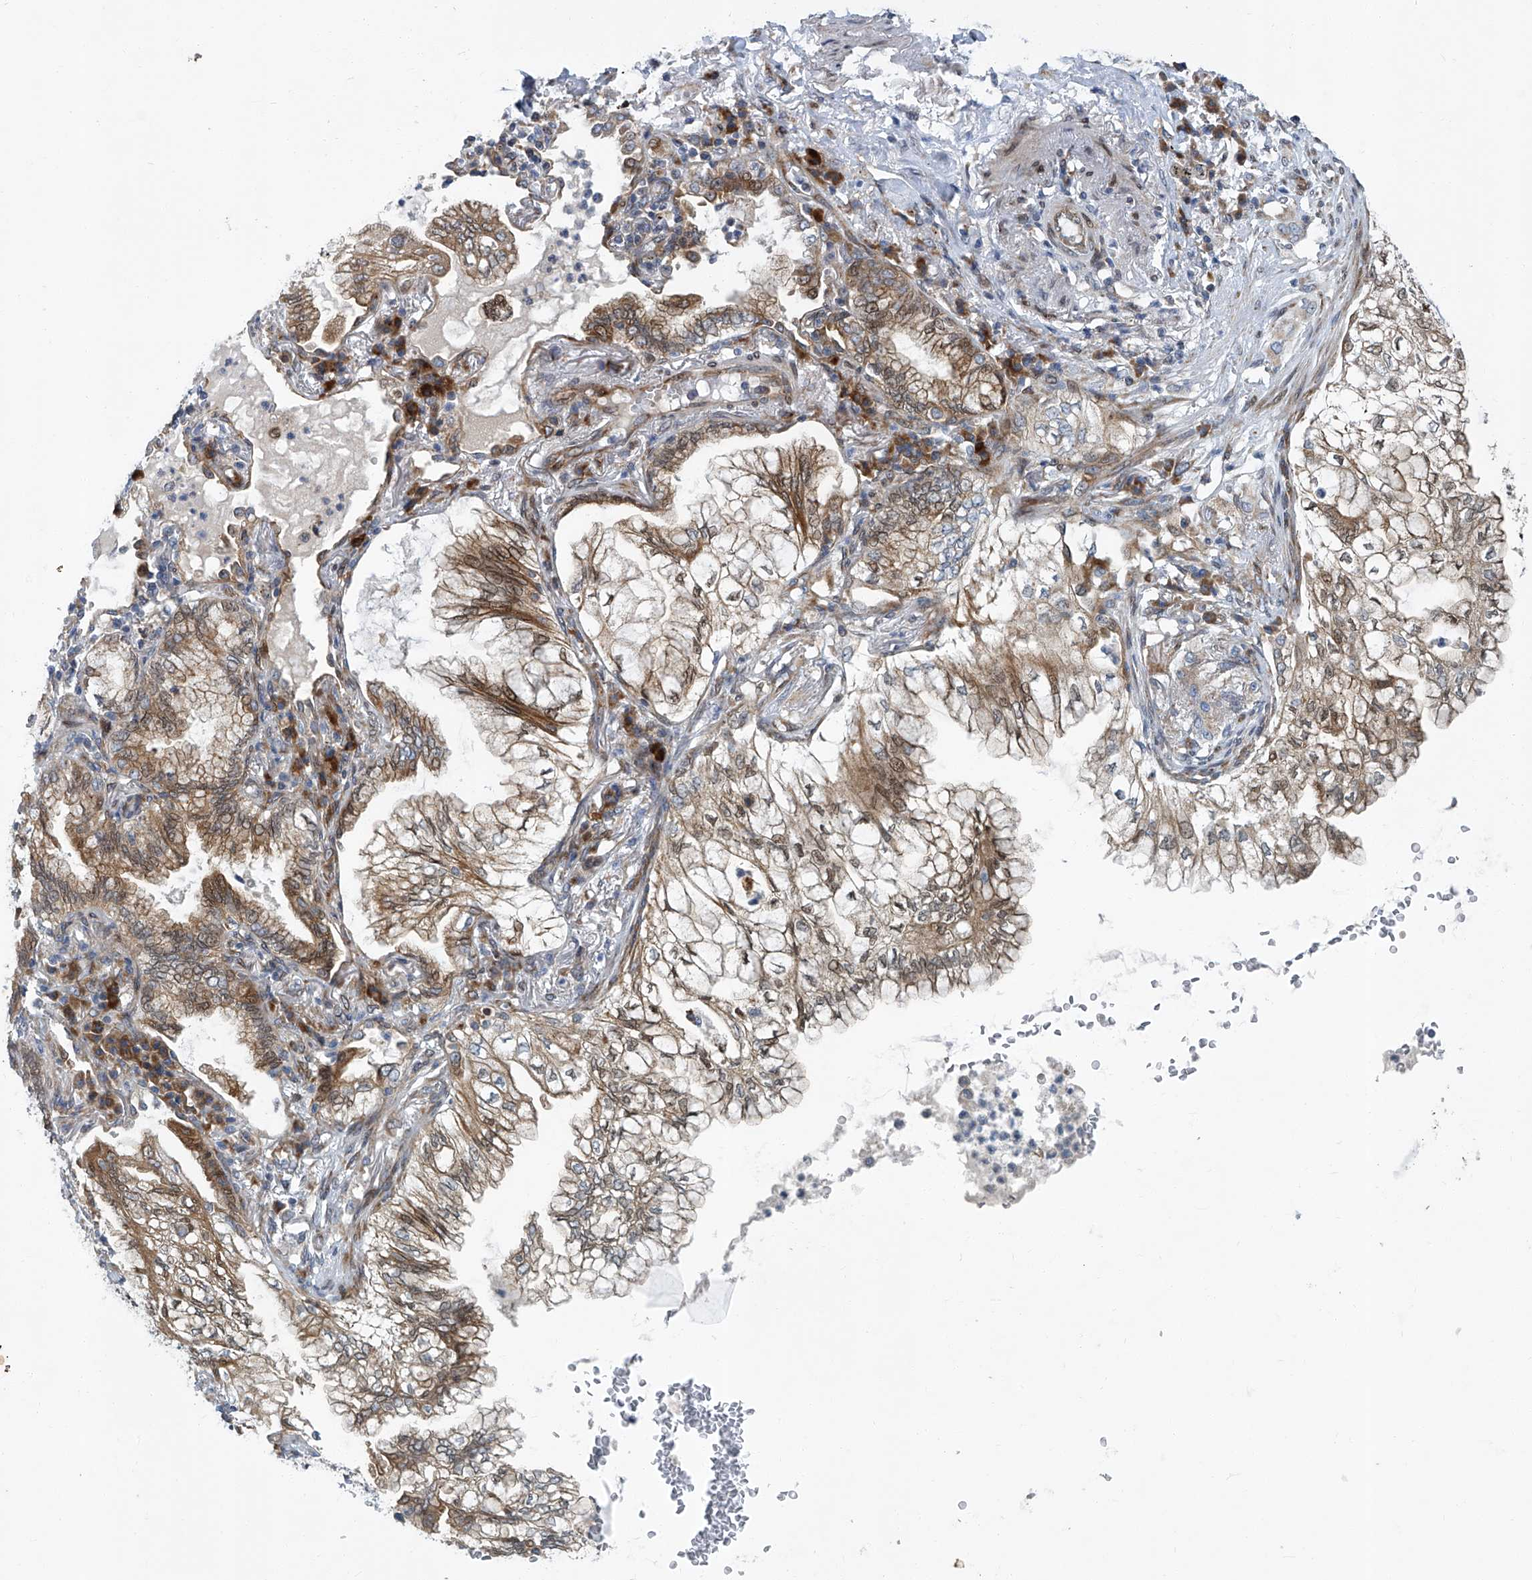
{"staining": {"intensity": "moderate", "quantity": ">75%", "location": "cytoplasmic/membranous,nuclear"}, "tissue": "lung cancer", "cell_type": "Tumor cells", "image_type": "cancer", "snomed": [{"axis": "morphology", "description": "Adenocarcinoma, NOS"}, {"axis": "topography", "description": "Lung"}], "caption": "A micrograph showing moderate cytoplasmic/membranous and nuclear positivity in approximately >75% of tumor cells in adenocarcinoma (lung), as visualized by brown immunohistochemical staining.", "gene": "GPR132", "patient": {"sex": "female", "age": 70}}